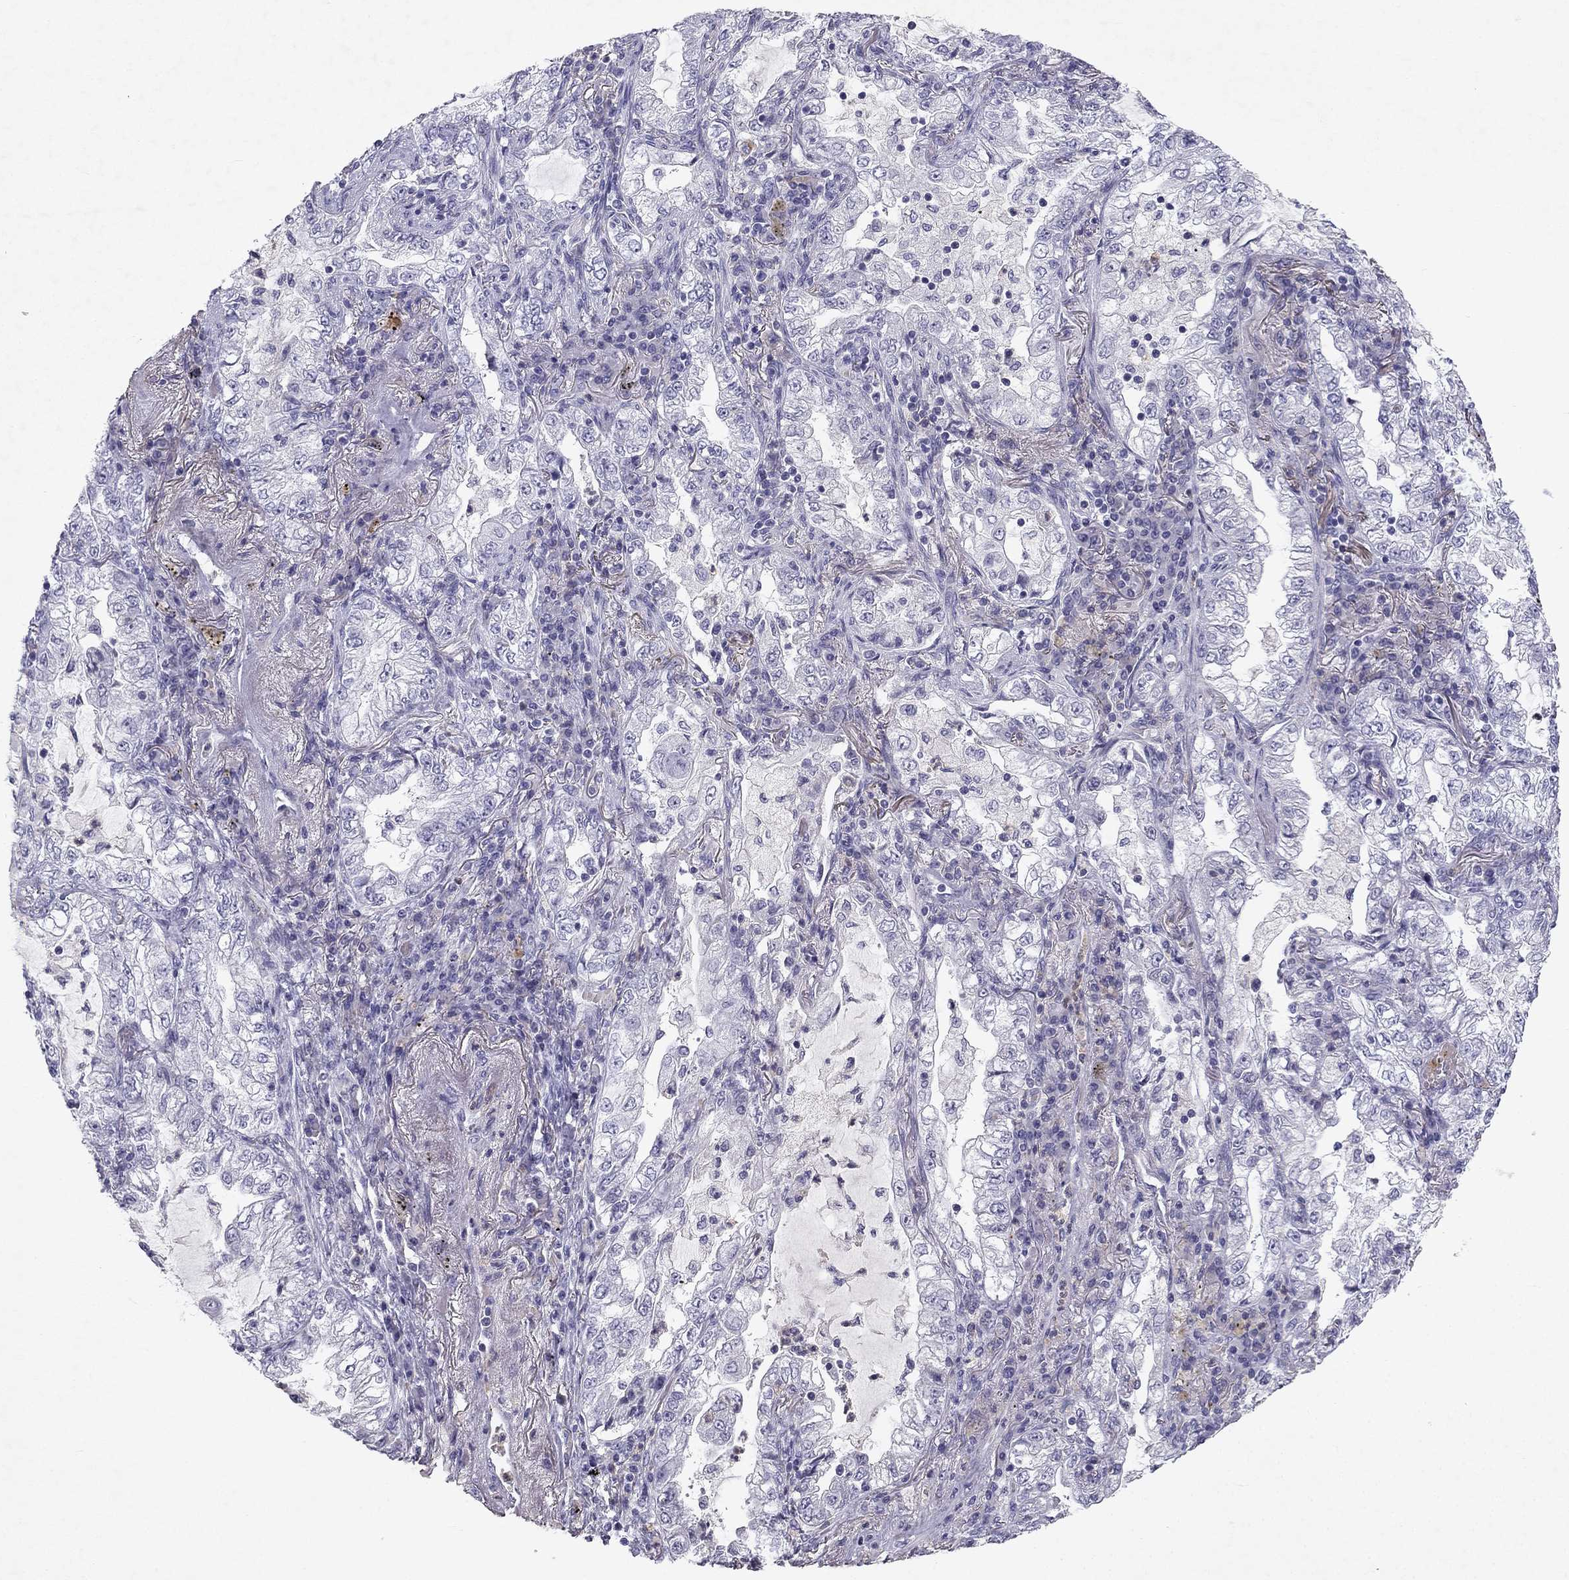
{"staining": {"intensity": "negative", "quantity": "none", "location": "none"}, "tissue": "lung cancer", "cell_type": "Tumor cells", "image_type": "cancer", "snomed": [{"axis": "morphology", "description": "Adenocarcinoma, NOS"}, {"axis": "topography", "description": "Lung"}], "caption": "Tumor cells show no significant staining in lung cancer.", "gene": "SLC6A4", "patient": {"sex": "female", "age": 73}}